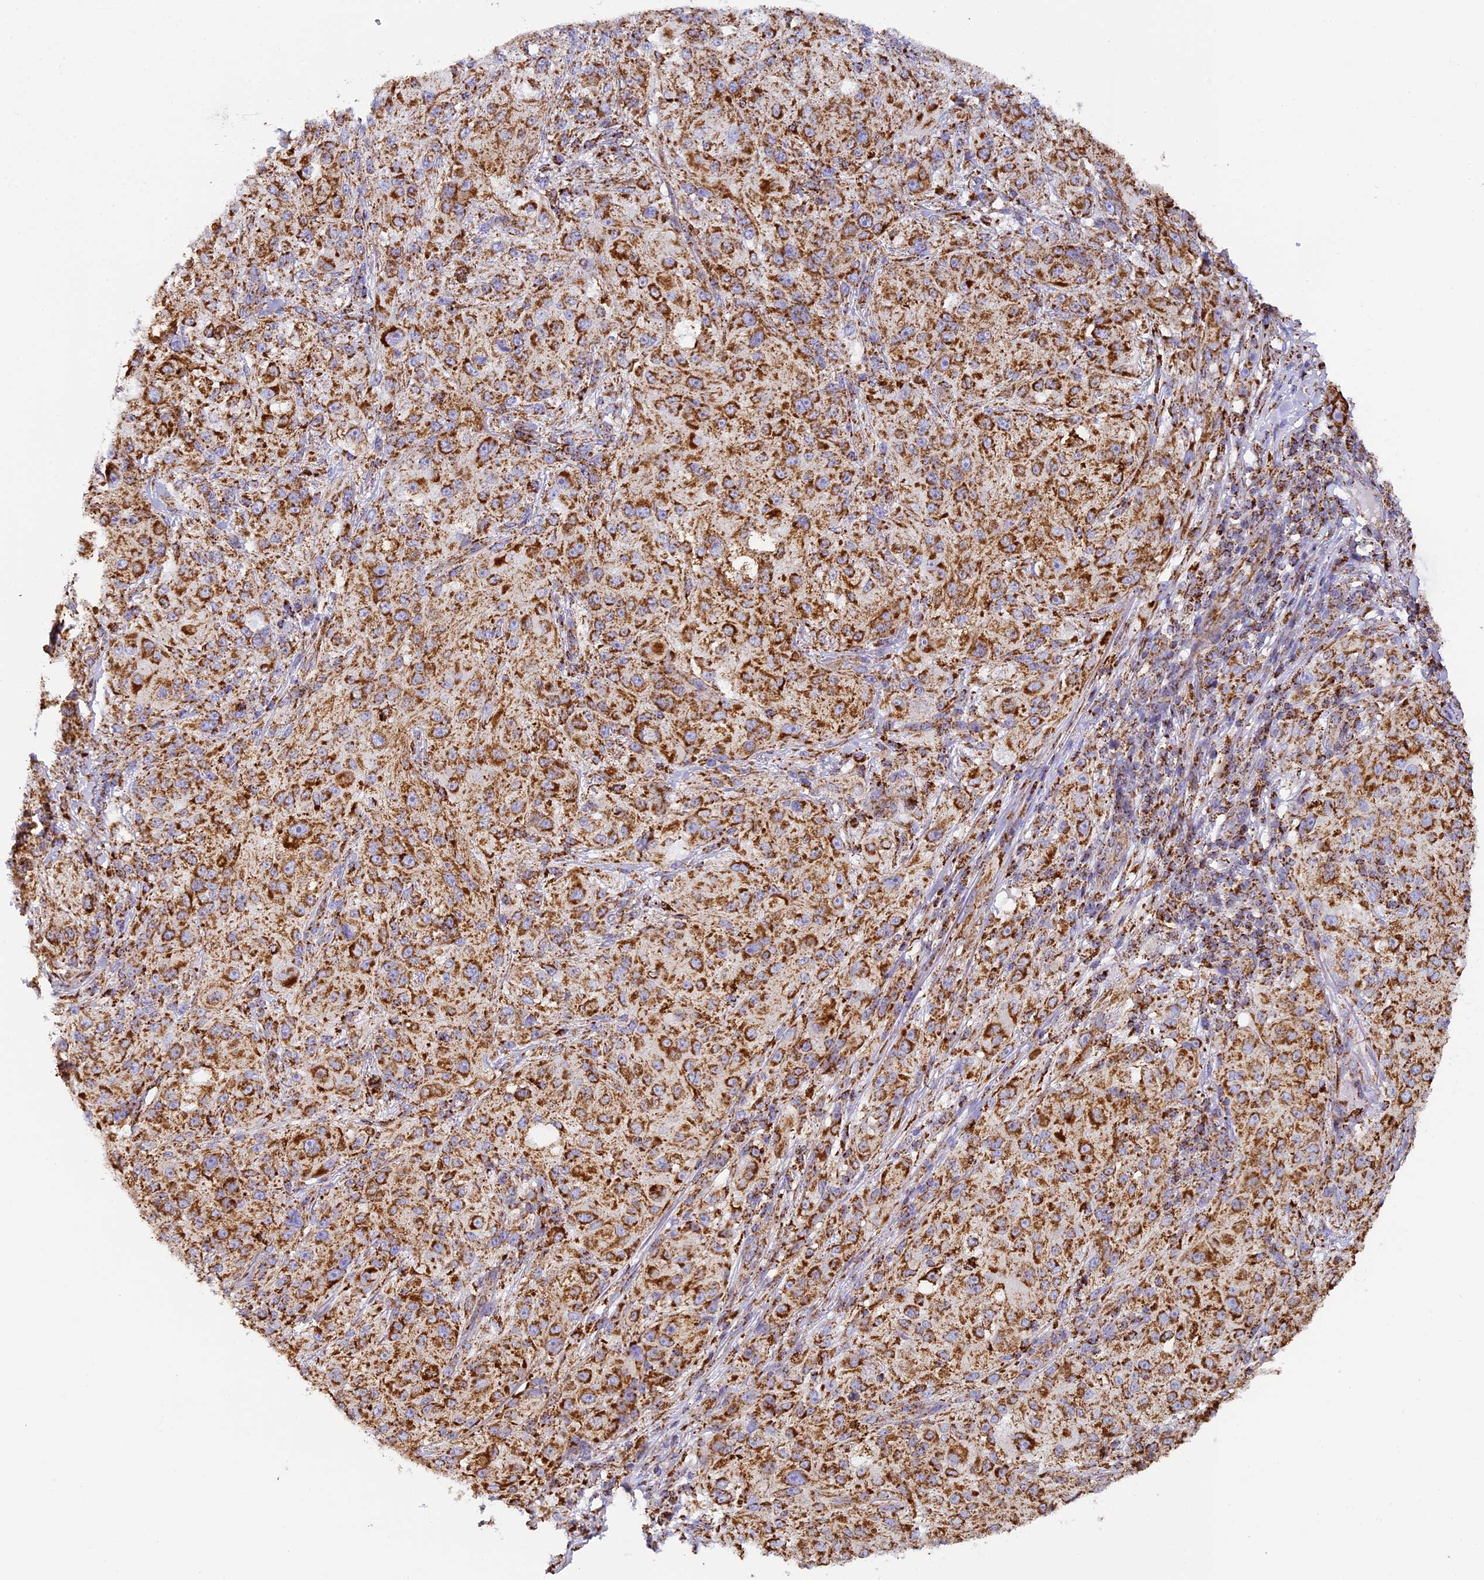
{"staining": {"intensity": "strong", "quantity": ">75%", "location": "cytoplasmic/membranous"}, "tissue": "melanoma", "cell_type": "Tumor cells", "image_type": "cancer", "snomed": [{"axis": "morphology", "description": "Necrosis, NOS"}, {"axis": "morphology", "description": "Malignant melanoma, NOS"}, {"axis": "topography", "description": "Skin"}], "caption": "A brown stain highlights strong cytoplasmic/membranous positivity of a protein in human malignant melanoma tumor cells. (IHC, brightfield microscopy, high magnification).", "gene": "STK17A", "patient": {"sex": "female", "age": 87}}